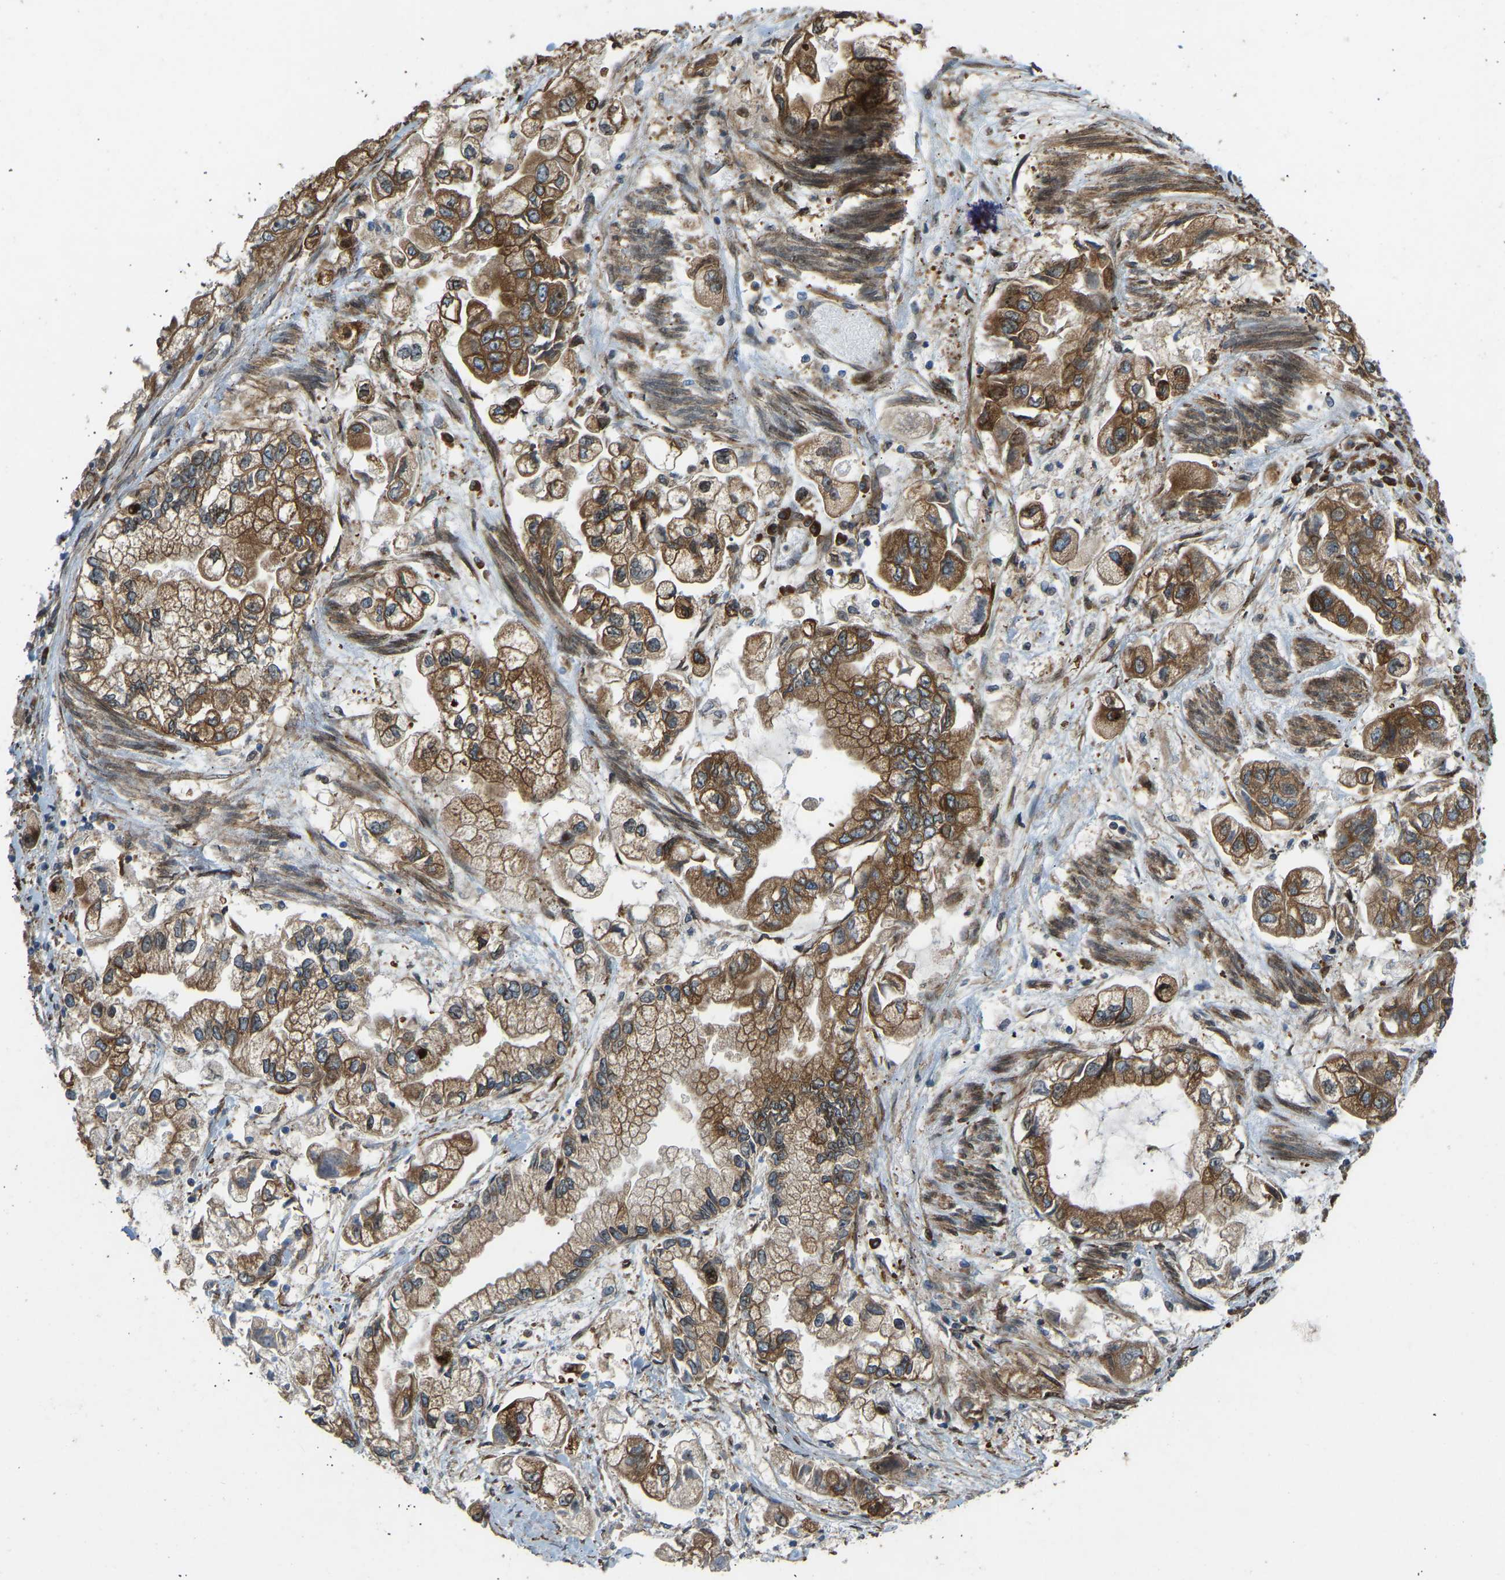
{"staining": {"intensity": "strong", "quantity": ">75%", "location": "cytoplasmic/membranous"}, "tissue": "stomach cancer", "cell_type": "Tumor cells", "image_type": "cancer", "snomed": [{"axis": "morphology", "description": "Normal tissue, NOS"}, {"axis": "morphology", "description": "Adenocarcinoma, NOS"}, {"axis": "topography", "description": "Stomach"}], "caption": "The photomicrograph shows staining of adenocarcinoma (stomach), revealing strong cytoplasmic/membranous protein staining (brown color) within tumor cells.", "gene": "OS9", "patient": {"sex": "male", "age": 62}}